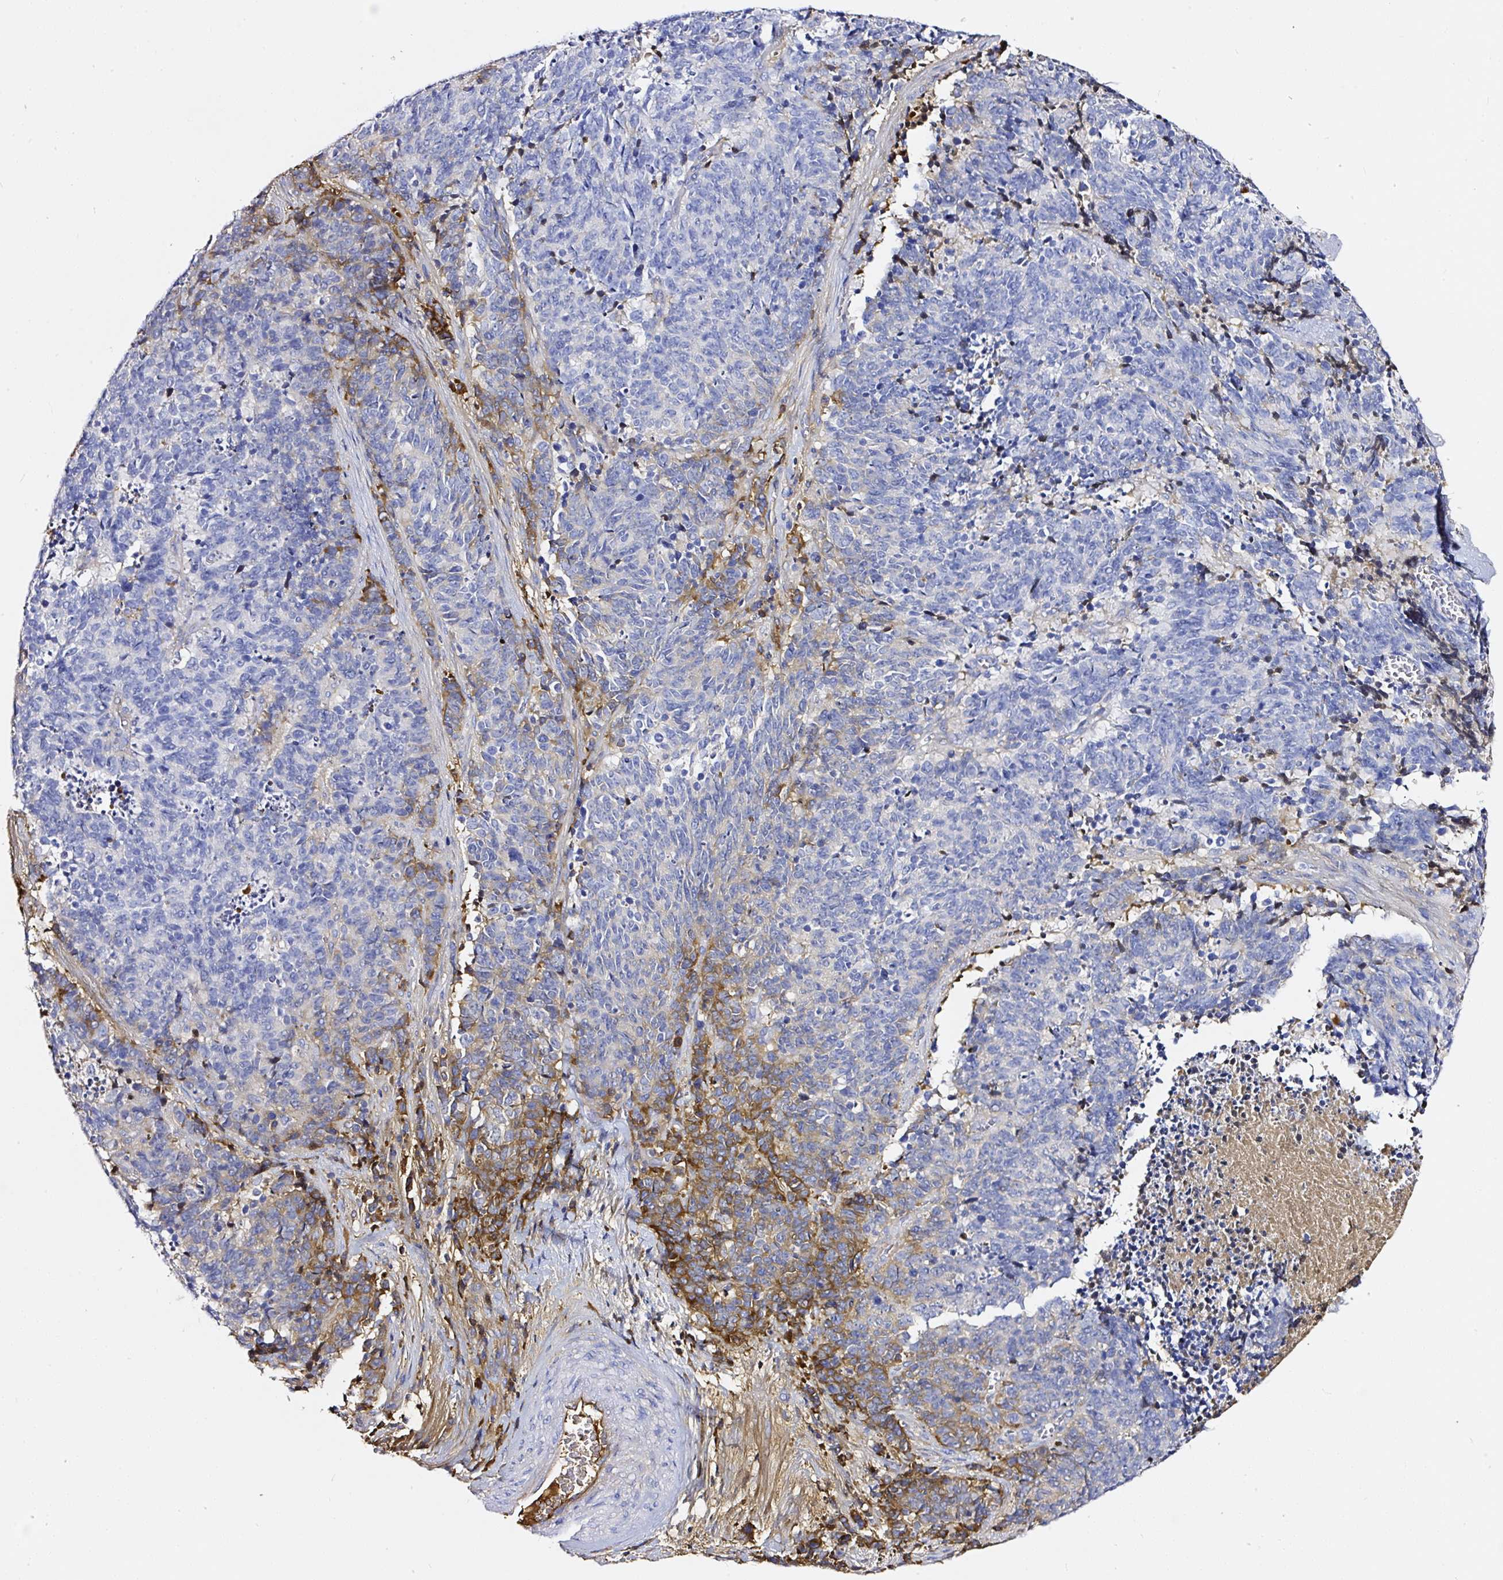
{"staining": {"intensity": "moderate", "quantity": "<25%", "location": "cytoplasmic/membranous"}, "tissue": "cervical cancer", "cell_type": "Tumor cells", "image_type": "cancer", "snomed": [{"axis": "morphology", "description": "Squamous cell carcinoma, NOS"}, {"axis": "topography", "description": "Cervix"}], "caption": "Tumor cells show moderate cytoplasmic/membranous positivity in approximately <25% of cells in cervical cancer.", "gene": "CLEC3B", "patient": {"sex": "female", "age": 29}}